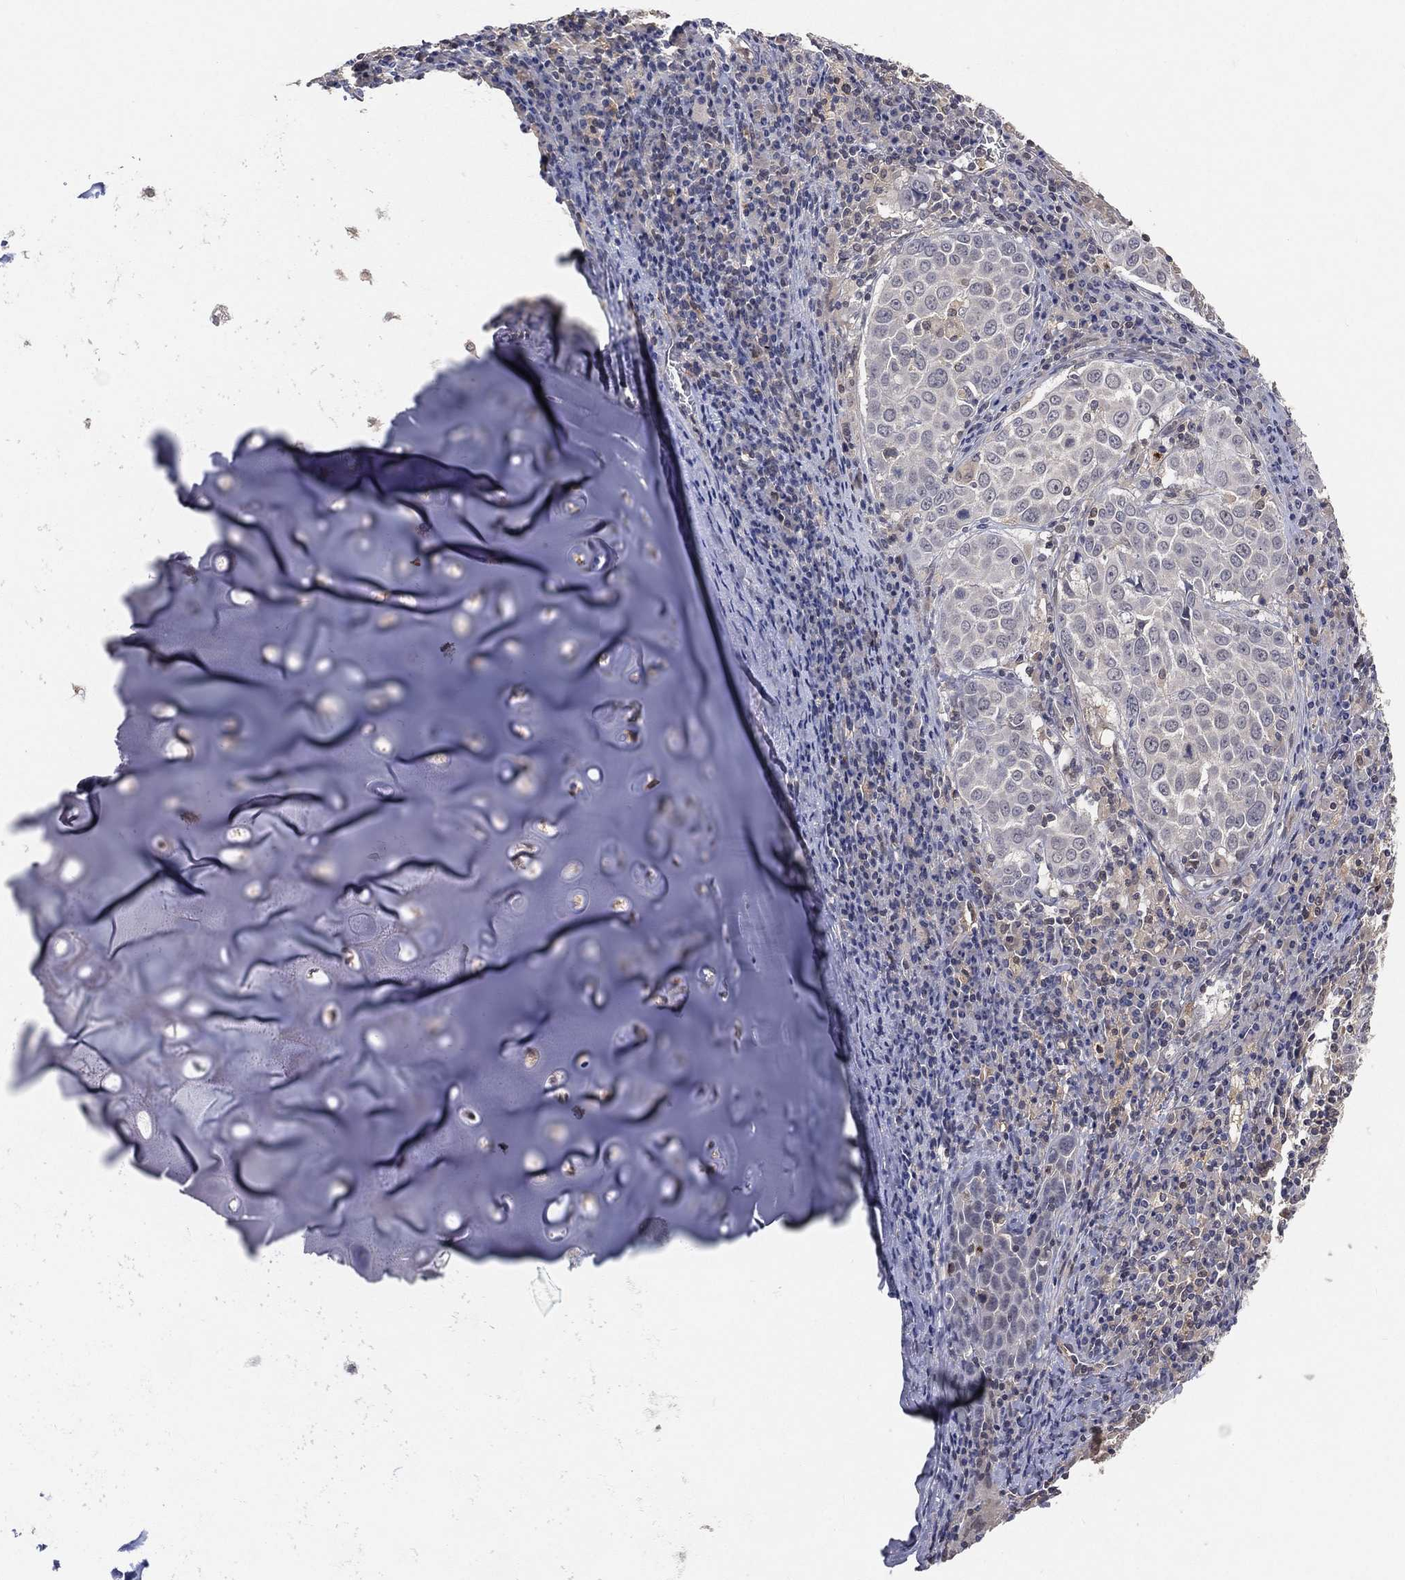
{"staining": {"intensity": "negative", "quantity": "none", "location": "none"}, "tissue": "lung cancer", "cell_type": "Tumor cells", "image_type": "cancer", "snomed": [{"axis": "morphology", "description": "Squamous cell carcinoma, NOS"}, {"axis": "topography", "description": "Lung"}], "caption": "Immunohistochemistry (IHC) micrograph of neoplastic tissue: human lung squamous cell carcinoma stained with DAB (3,3'-diaminobenzidine) displays no significant protein staining in tumor cells.", "gene": "MAPK1", "patient": {"sex": "male", "age": 57}}